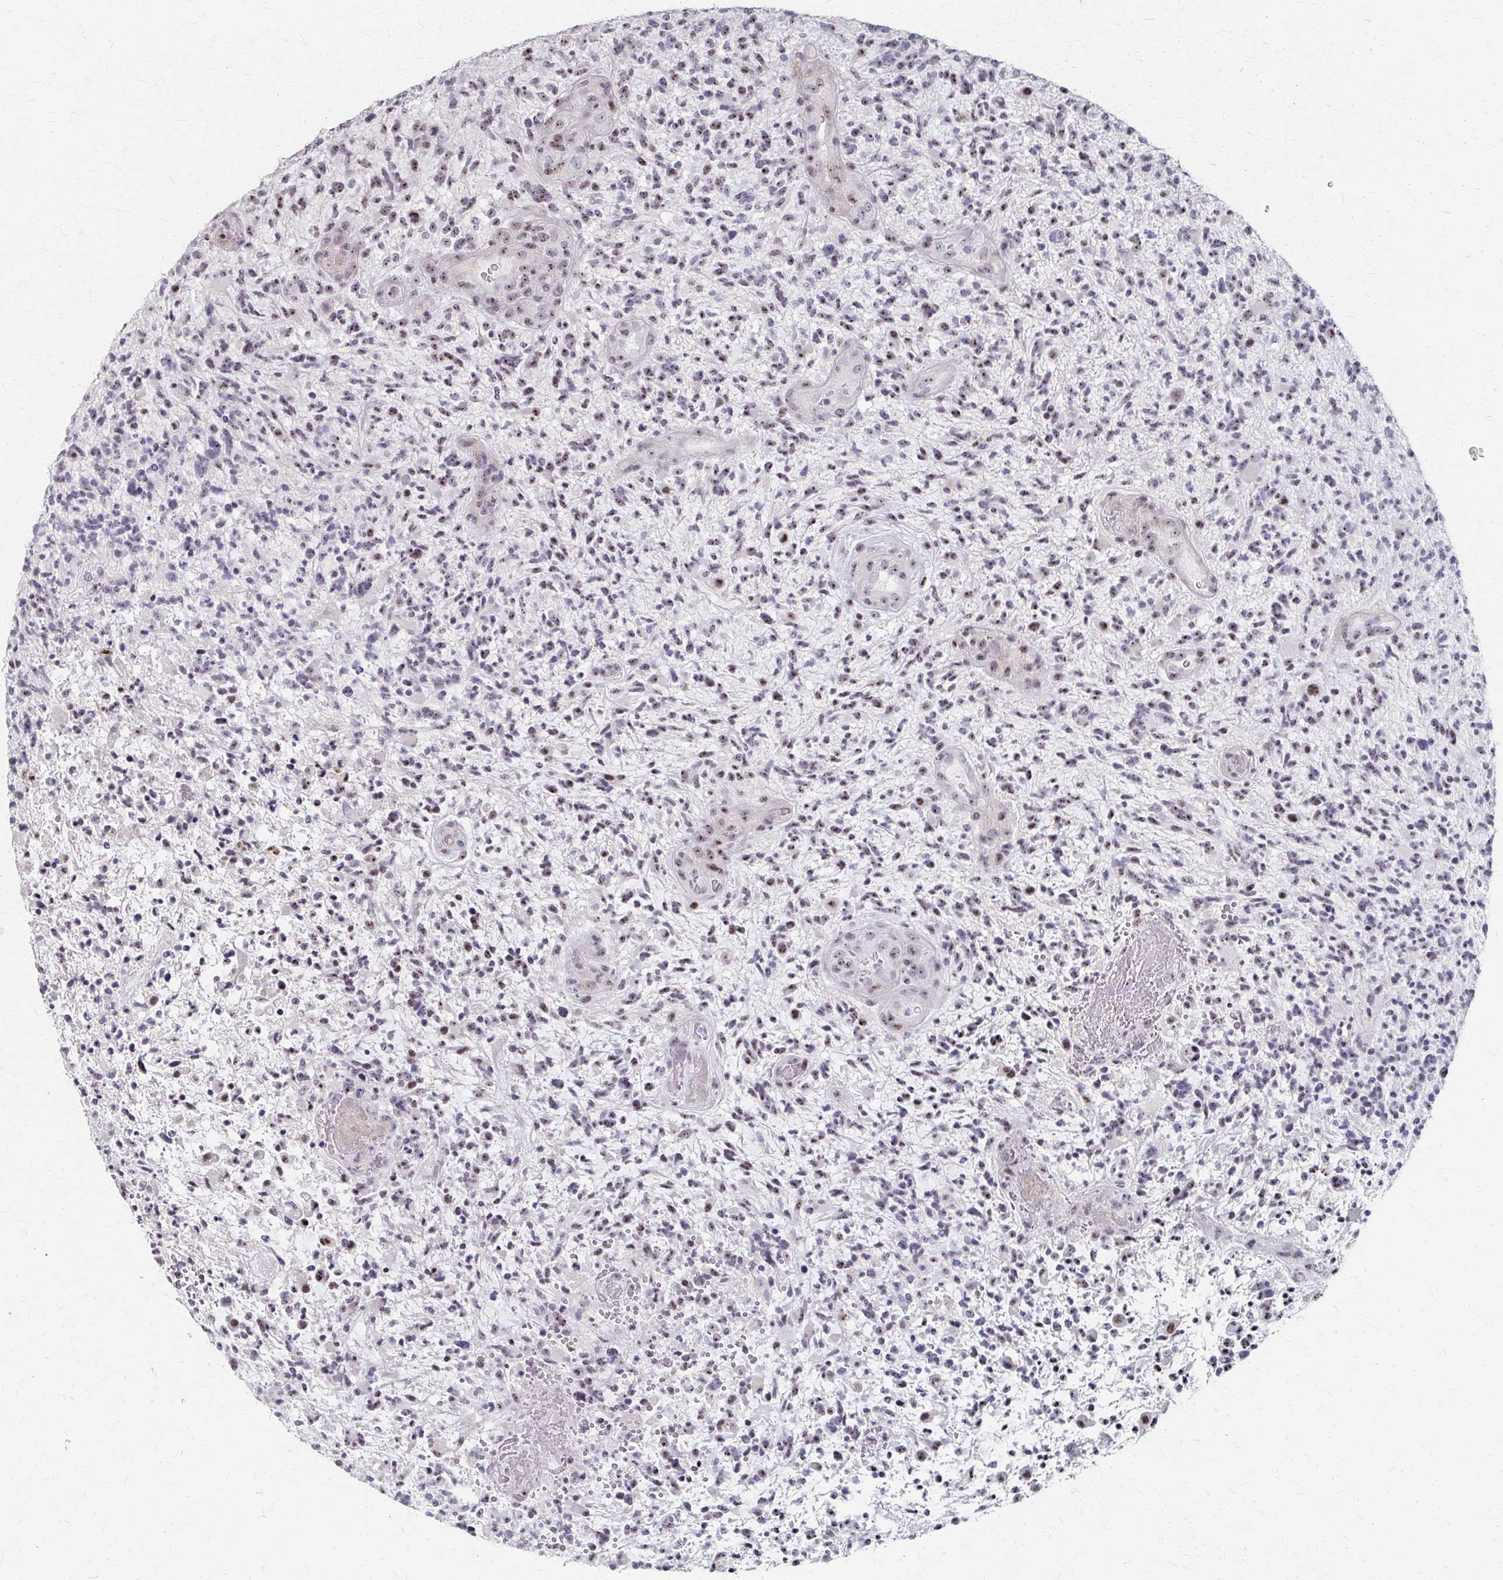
{"staining": {"intensity": "weak", "quantity": "25%-75%", "location": "nuclear"}, "tissue": "glioma", "cell_type": "Tumor cells", "image_type": "cancer", "snomed": [{"axis": "morphology", "description": "Glioma, malignant, High grade"}, {"axis": "topography", "description": "Brain"}], "caption": "Protein expression analysis of human glioma reveals weak nuclear staining in about 25%-75% of tumor cells. The staining was performed using DAB (3,3'-diaminobenzidine) to visualize the protein expression in brown, while the nuclei were stained in blue with hematoxylin (Magnification: 20x).", "gene": "PES1", "patient": {"sex": "female", "age": 71}}